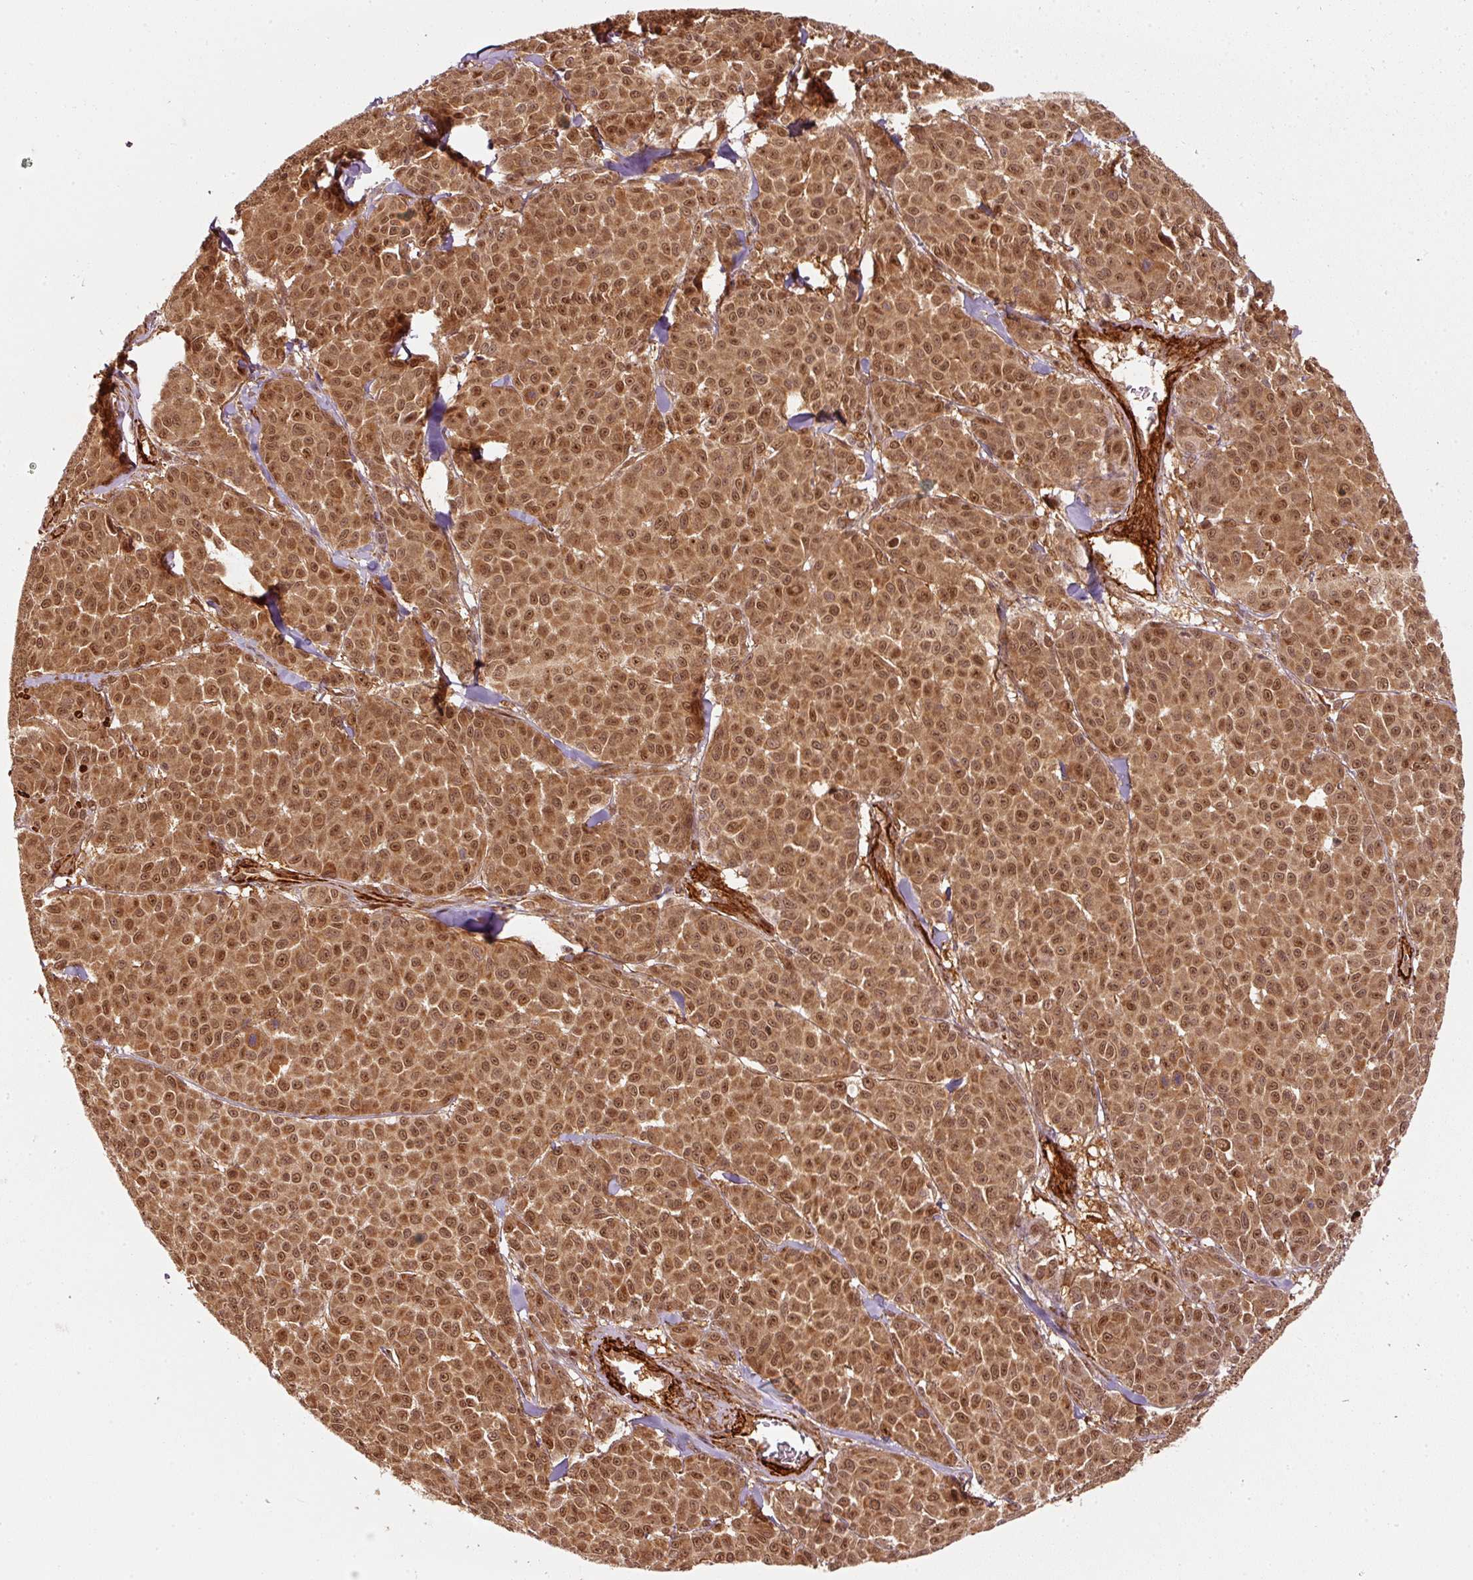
{"staining": {"intensity": "moderate", "quantity": ">75%", "location": "cytoplasmic/membranous,nuclear"}, "tissue": "melanoma", "cell_type": "Tumor cells", "image_type": "cancer", "snomed": [{"axis": "morphology", "description": "Malignant melanoma, NOS"}, {"axis": "topography", "description": "Skin"}], "caption": "Protein staining of malignant melanoma tissue exhibits moderate cytoplasmic/membranous and nuclear expression in about >75% of tumor cells.", "gene": "PSMD1", "patient": {"sex": "male", "age": 46}}